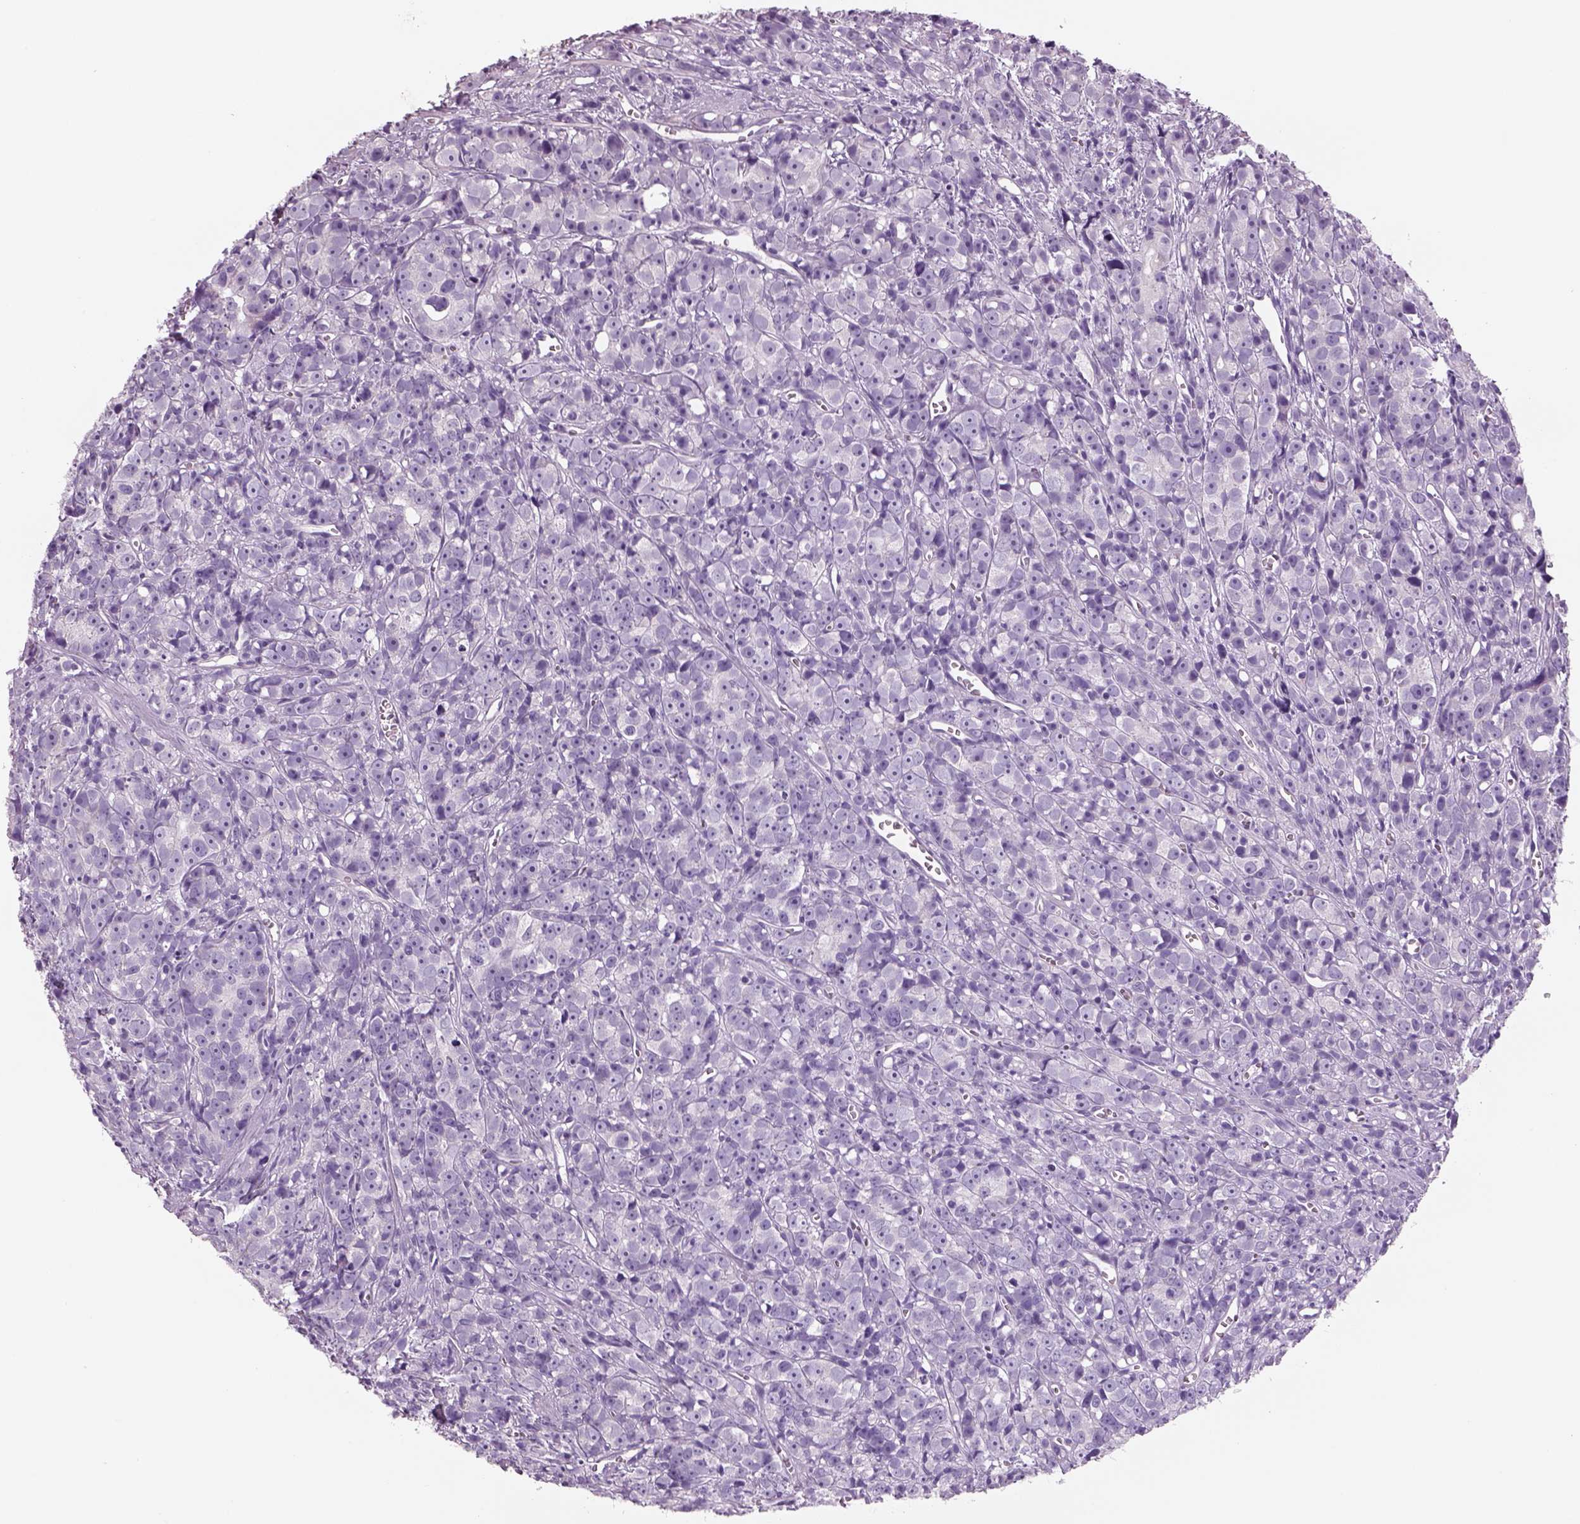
{"staining": {"intensity": "negative", "quantity": "none", "location": "none"}, "tissue": "prostate cancer", "cell_type": "Tumor cells", "image_type": "cancer", "snomed": [{"axis": "morphology", "description": "Adenocarcinoma, High grade"}, {"axis": "topography", "description": "Prostate"}], "caption": "Immunohistochemistry (IHC) of human prostate adenocarcinoma (high-grade) displays no staining in tumor cells.", "gene": "RHO", "patient": {"sex": "male", "age": 77}}